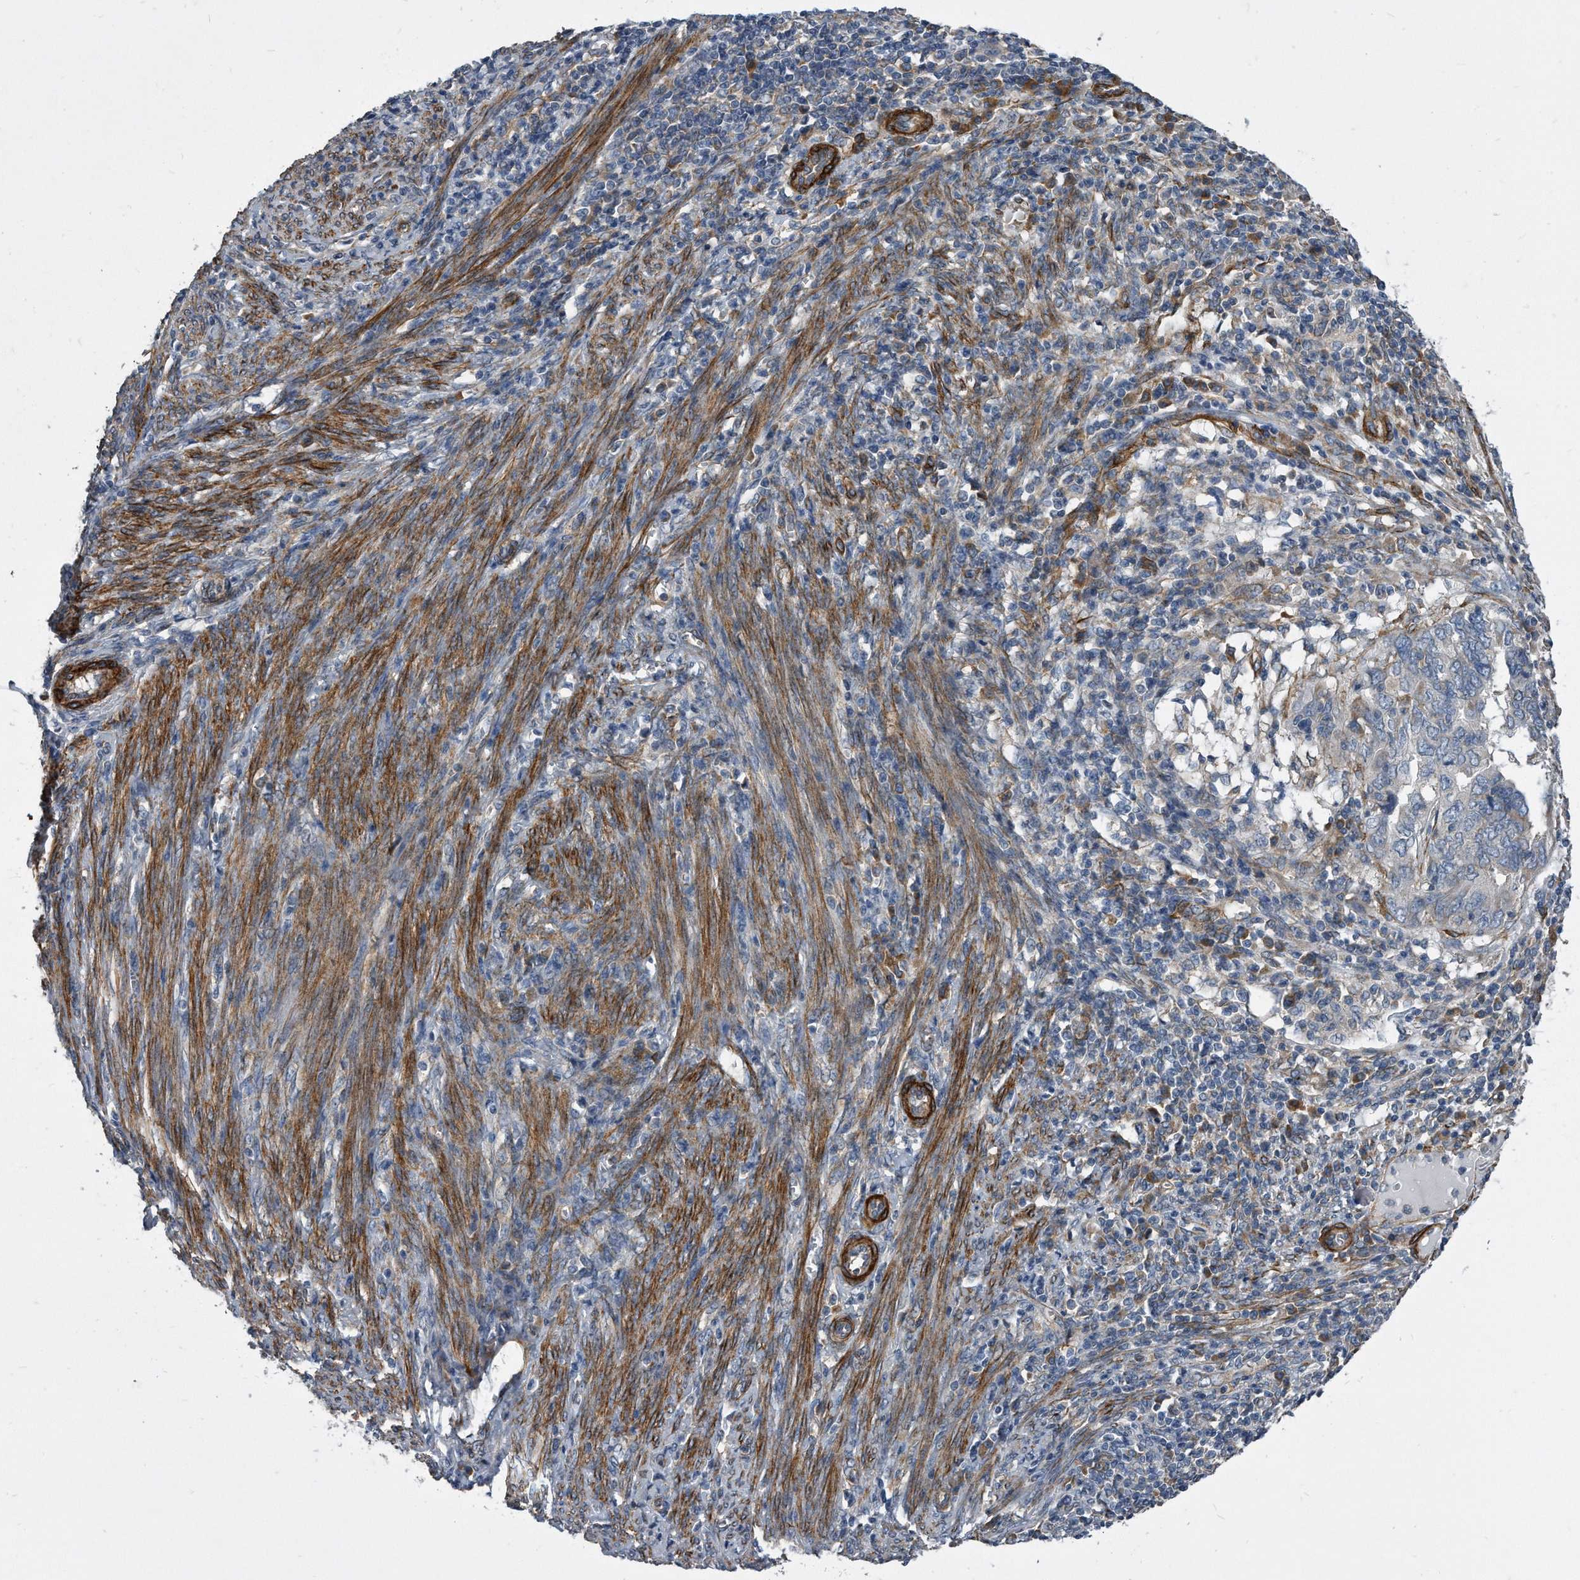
{"staining": {"intensity": "negative", "quantity": "none", "location": "none"}, "tissue": "endometrial cancer", "cell_type": "Tumor cells", "image_type": "cancer", "snomed": [{"axis": "morphology", "description": "Adenocarcinoma, NOS"}, {"axis": "topography", "description": "Uterus"}], "caption": "Adenocarcinoma (endometrial) was stained to show a protein in brown. There is no significant staining in tumor cells.", "gene": "EIF2B4", "patient": {"sex": "female", "age": 77}}